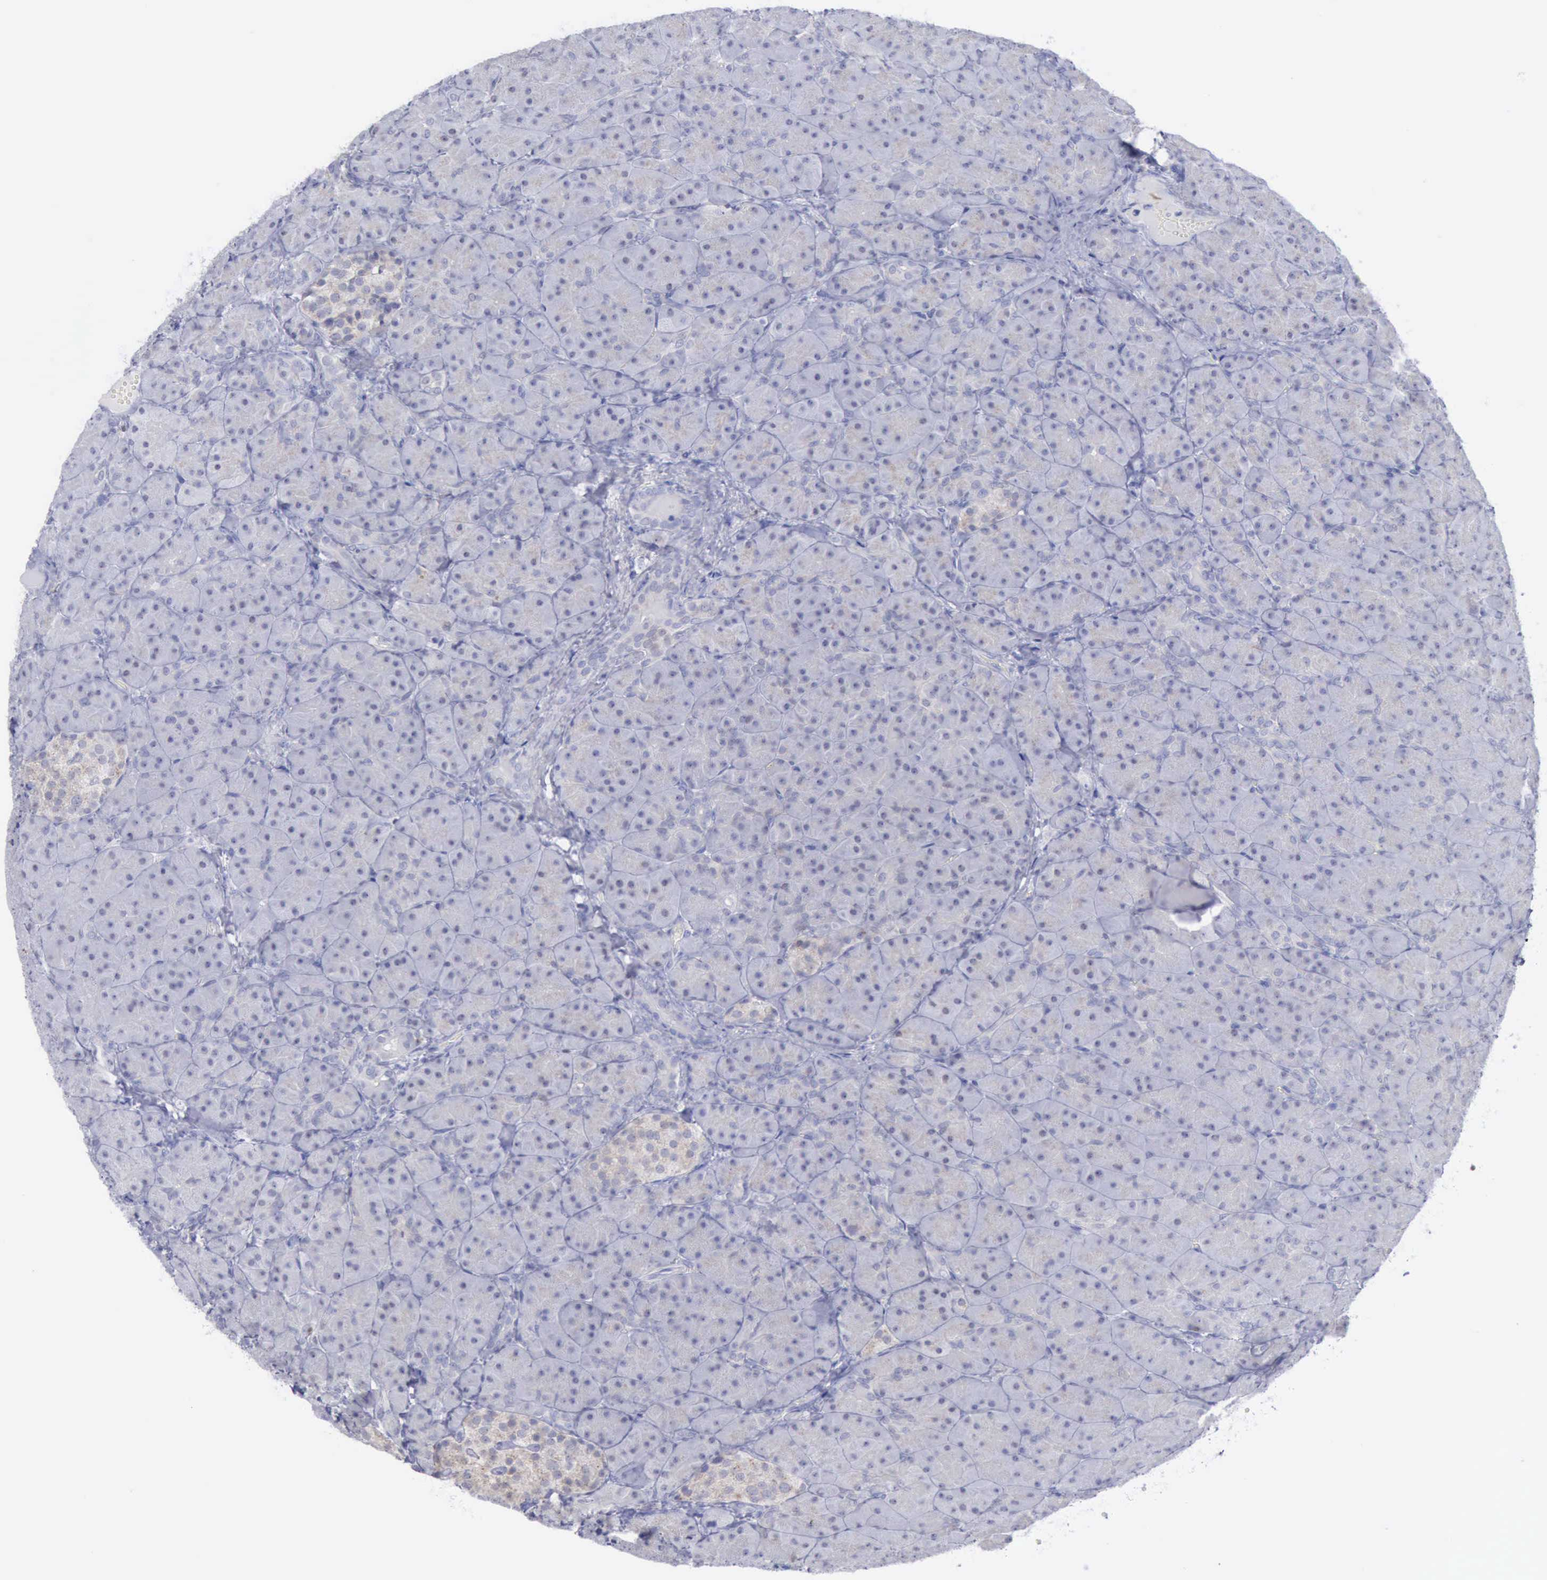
{"staining": {"intensity": "negative", "quantity": "none", "location": "none"}, "tissue": "pancreas", "cell_type": "Exocrine glandular cells", "image_type": "normal", "snomed": [{"axis": "morphology", "description": "Normal tissue, NOS"}, {"axis": "topography", "description": "Pancreas"}], "caption": "This is an immunohistochemistry (IHC) histopathology image of benign human pancreas. There is no positivity in exocrine glandular cells.", "gene": "SATB2", "patient": {"sex": "male", "age": 66}}